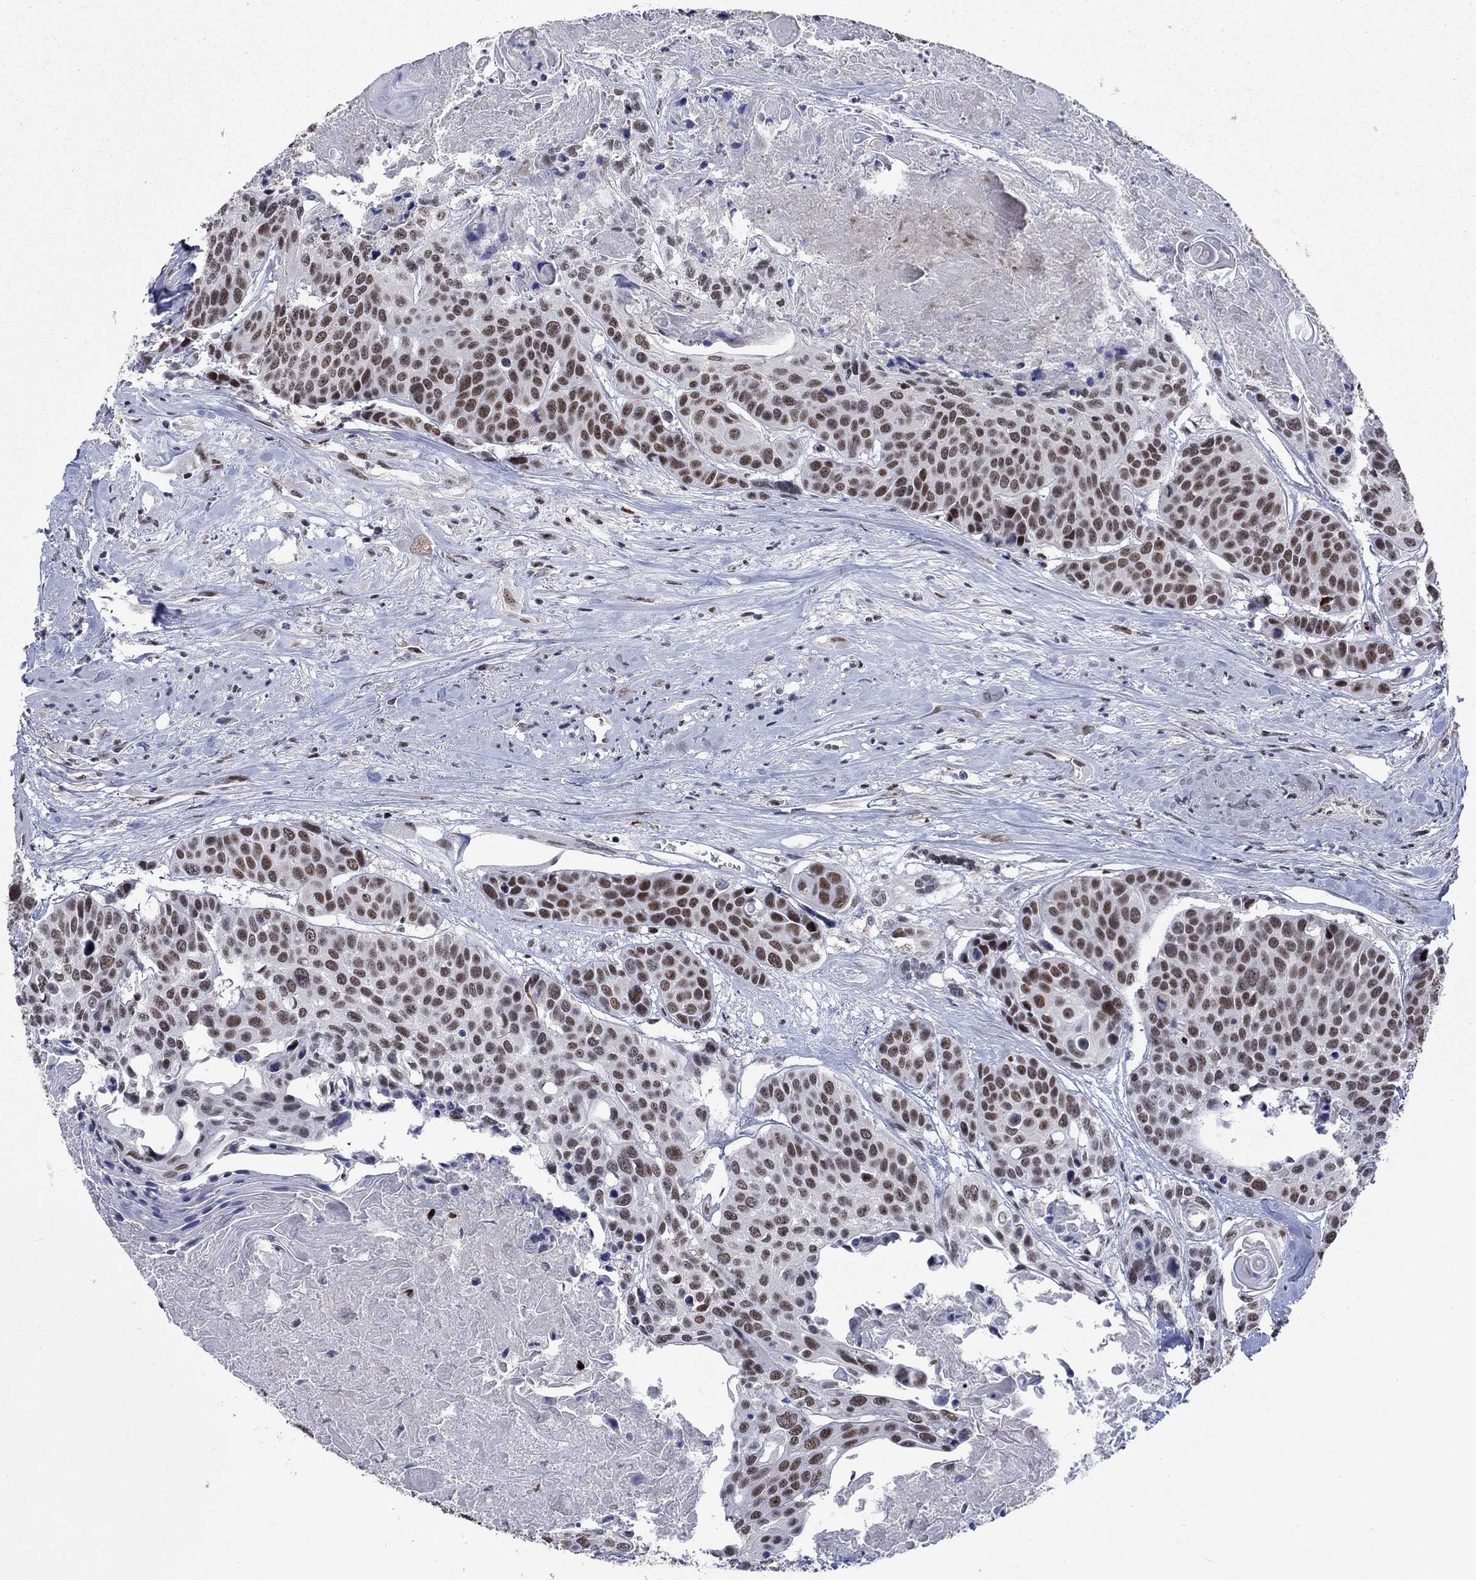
{"staining": {"intensity": "strong", "quantity": ">75%", "location": "nuclear"}, "tissue": "head and neck cancer", "cell_type": "Tumor cells", "image_type": "cancer", "snomed": [{"axis": "morphology", "description": "Squamous cell carcinoma, NOS"}, {"axis": "topography", "description": "Oral tissue"}, {"axis": "topography", "description": "Head-Neck"}], "caption": "The micrograph shows a brown stain indicating the presence of a protein in the nuclear of tumor cells in head and neck squamous cell carcinoma.", "gene": "HCFC1", "patient": {"sex": "male", "age": 56}}